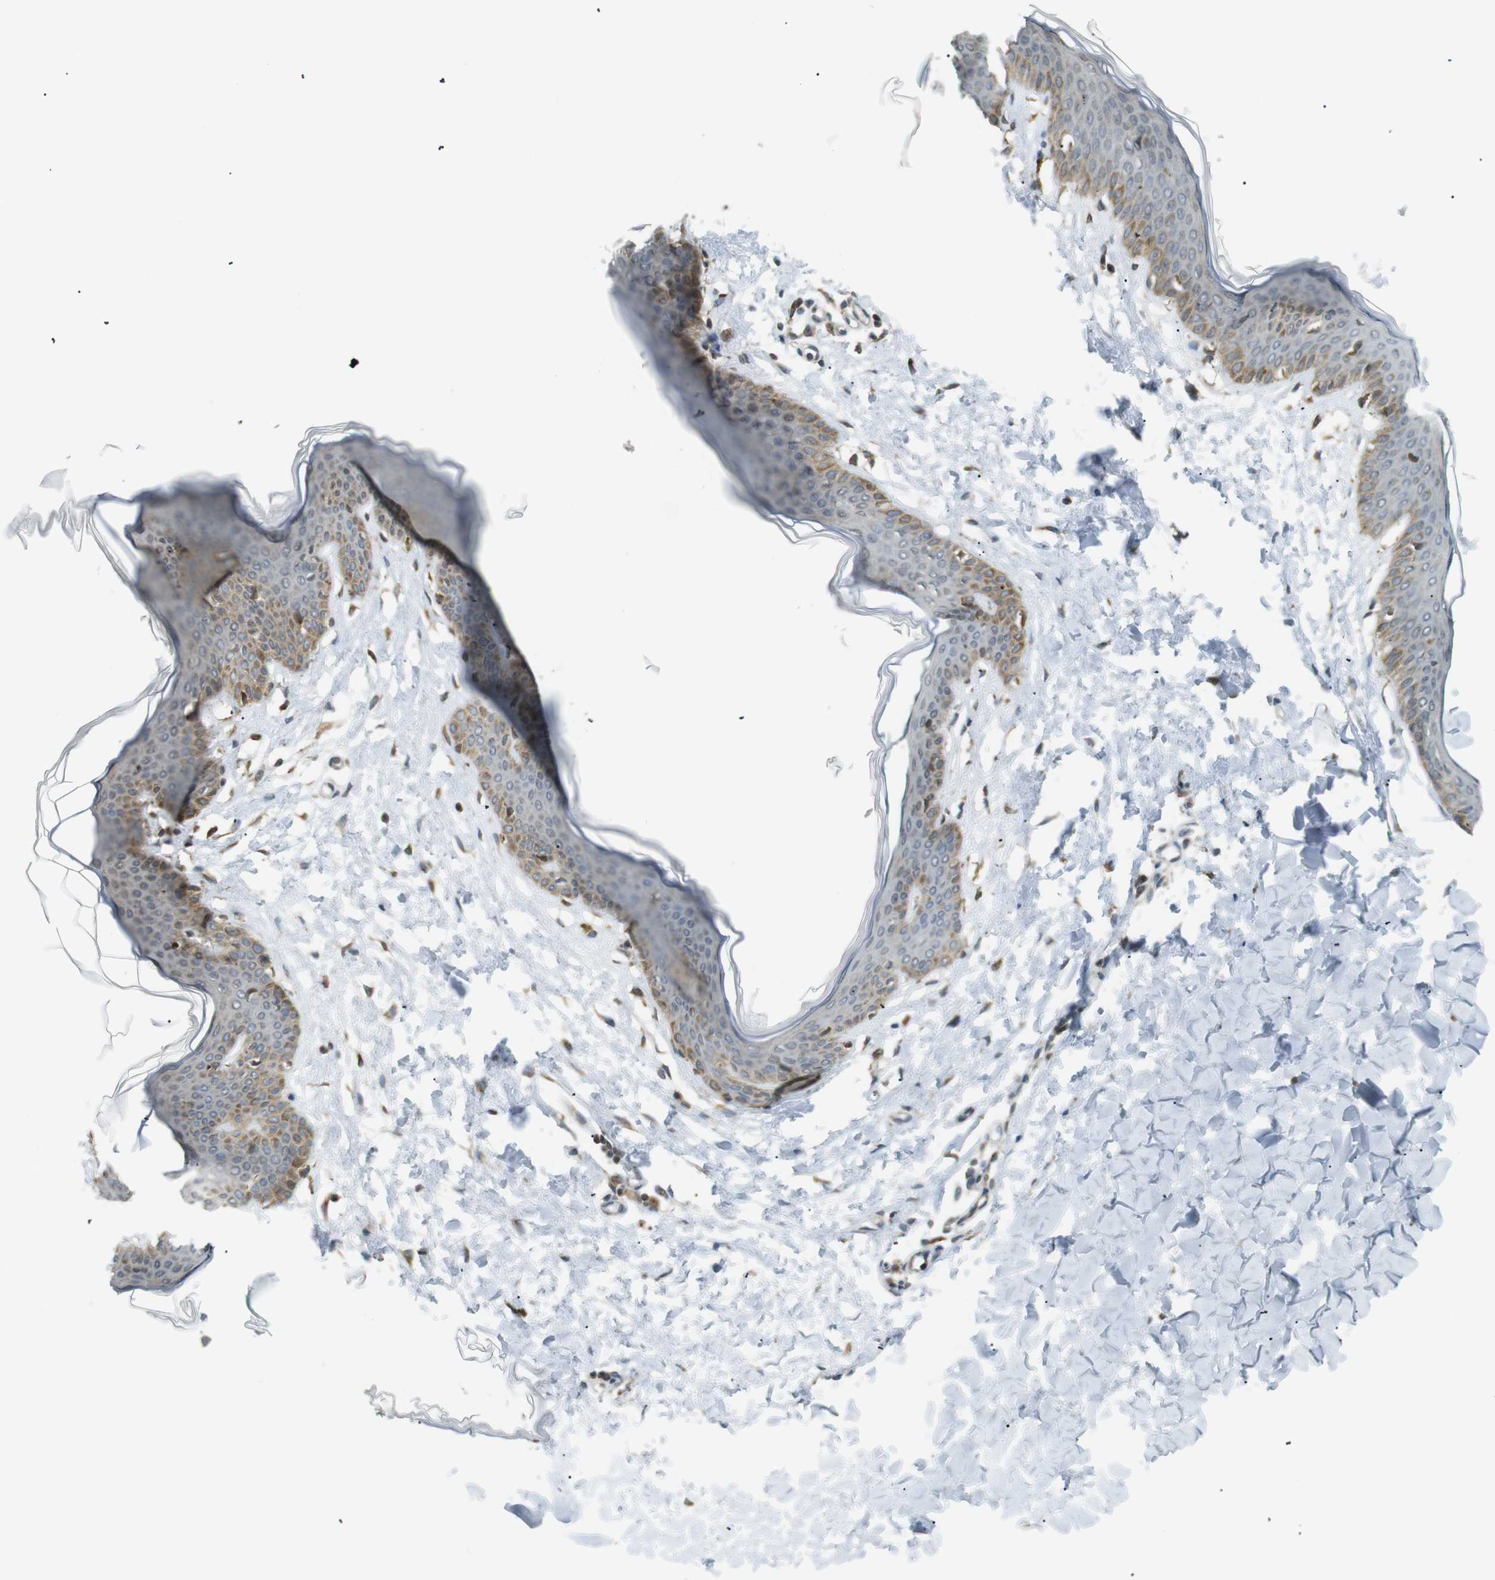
{"staining": {"intensity": "weak", "quantity": ">75%", "location": "cytoplasmic/membranous"}, "tissue": "skin", "cell_type": "Fibroblasts", "image_type": "normal", "snomed": [{"axis": "morphology", "description": "Normal tissue, NOS"}, {"axis": "topography", "description": "Skin"}], "caption": "A brown stain labels weak cytoplasmic/membranous expression of a protein in fibroblasts of benign skin. (DAB (3,3'-diaminobenzidine) = brown stain, brightfield microscopy at high magnification).", "gene": "TMED4", "patient": {"sex": "female", "age": 17}}